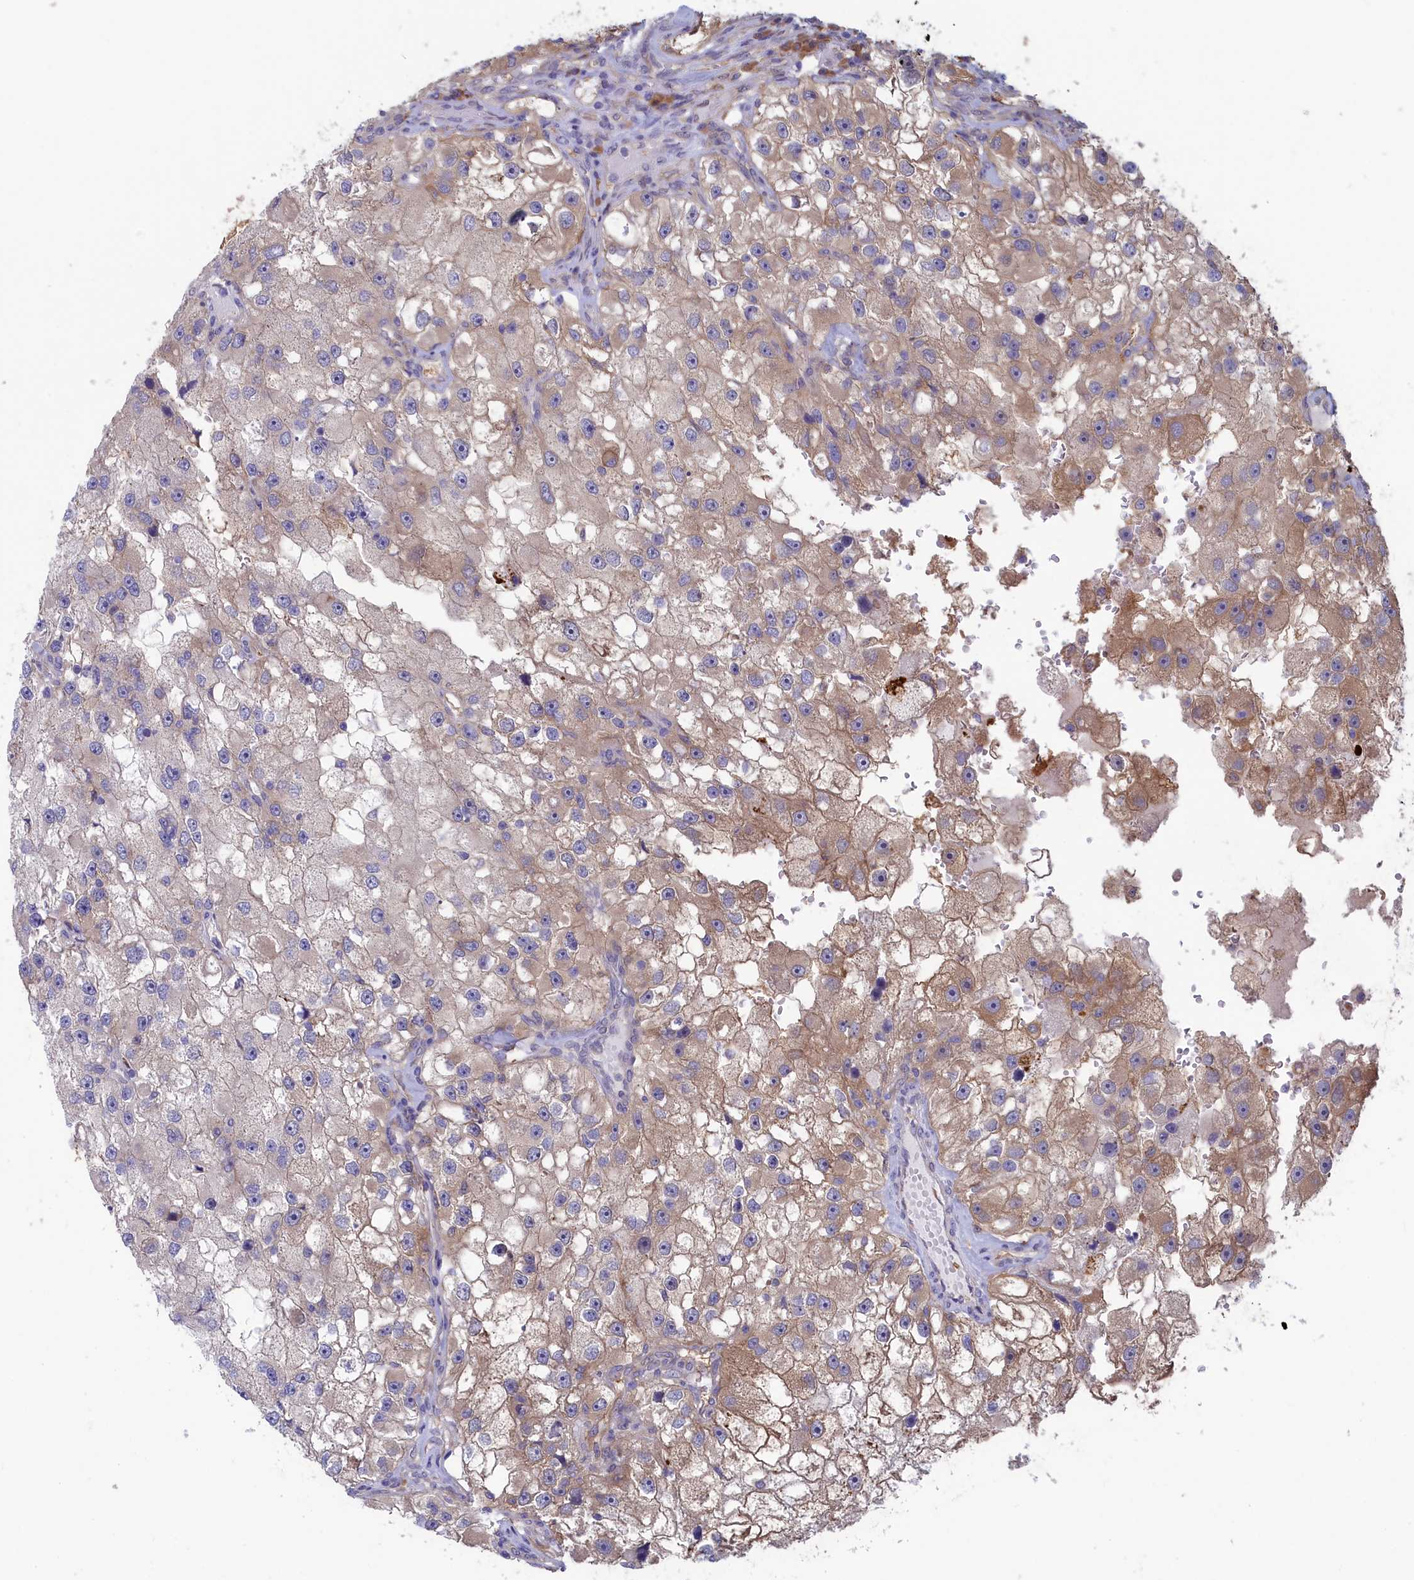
{"staining": {"intensity": "moderate", "quantity": "<25%", "location": "cytoplasmic/membranous"}, "tissue": "renal cancer", "cell_type": "Tumor cells", "image_type": "cancer", "snomed": [{"axis": "morphology", "description": "Adenocarcinoma, NOS"}, {"axis": "topography", "description": "Kidney"}], "caption": "Adenocarcinoma (renal) stained with DAB IHC shows low levels of moderate cytoplasmic/membranous expression in about <25% of tumor cells.", "gene": "SYNDIG1L", "patient": {"sex": "male", "age": 63}}